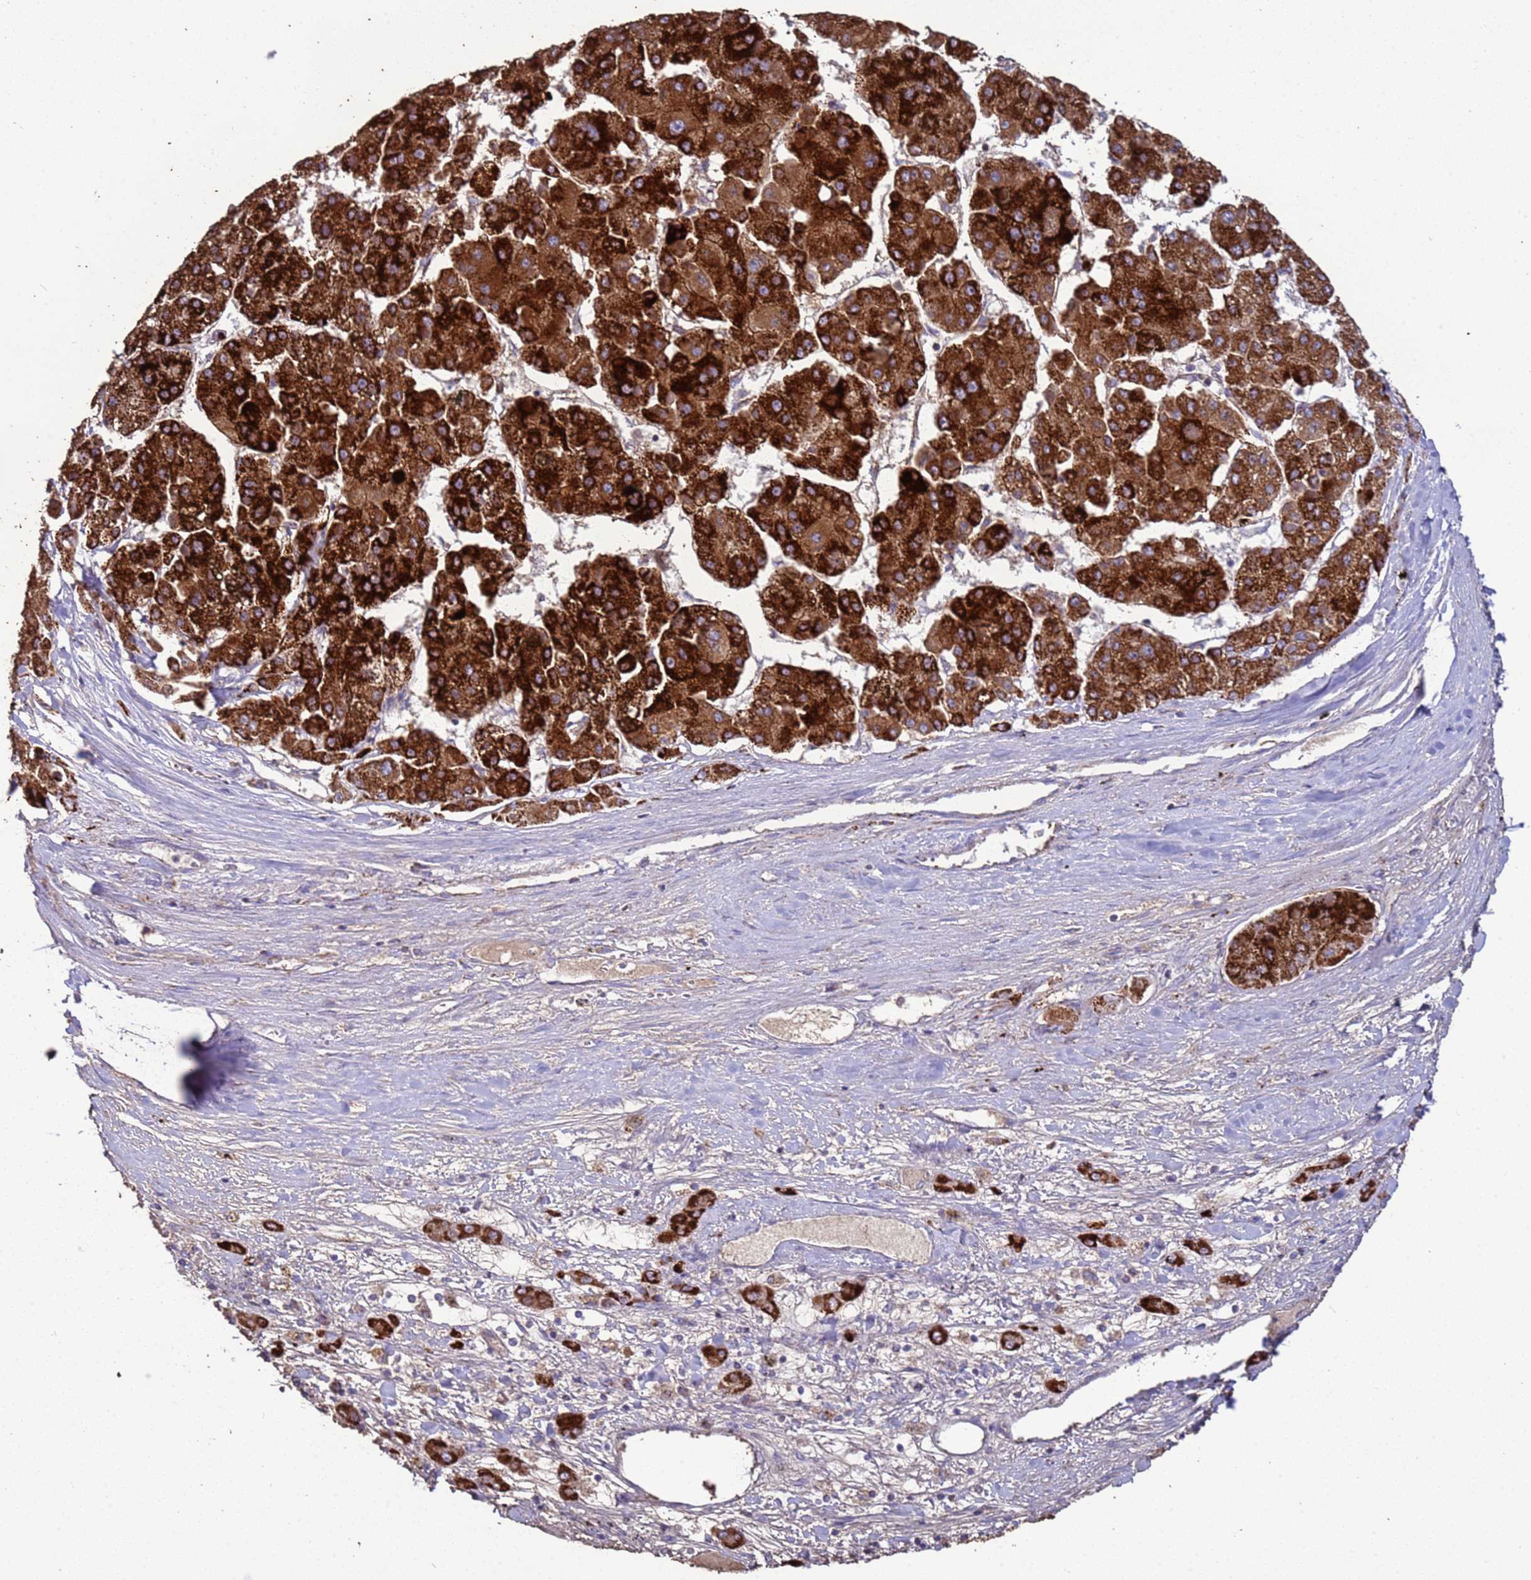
{"staining": {"intensity": "strong", "quantity": ">75%", "location": "cytoplasmic/membranous"}, "tissue": "liver cancer", "cell_type": "Tumor cells", "image_type": "cancer", "snomed": [{"axis": "morphology", "description": "Carcinoma, Hepatocellular, NOS"}, {"axis": "topography", "description": "Liver"}], "caption": "This is a histology image of IHC staining of hepatocellular carcinoma (liver), which shows strong expression in the cytoplasmic/membranous of tumor cells.", "gene": "ZNFX1", "patient": {"sex": "female", "age": 73}}